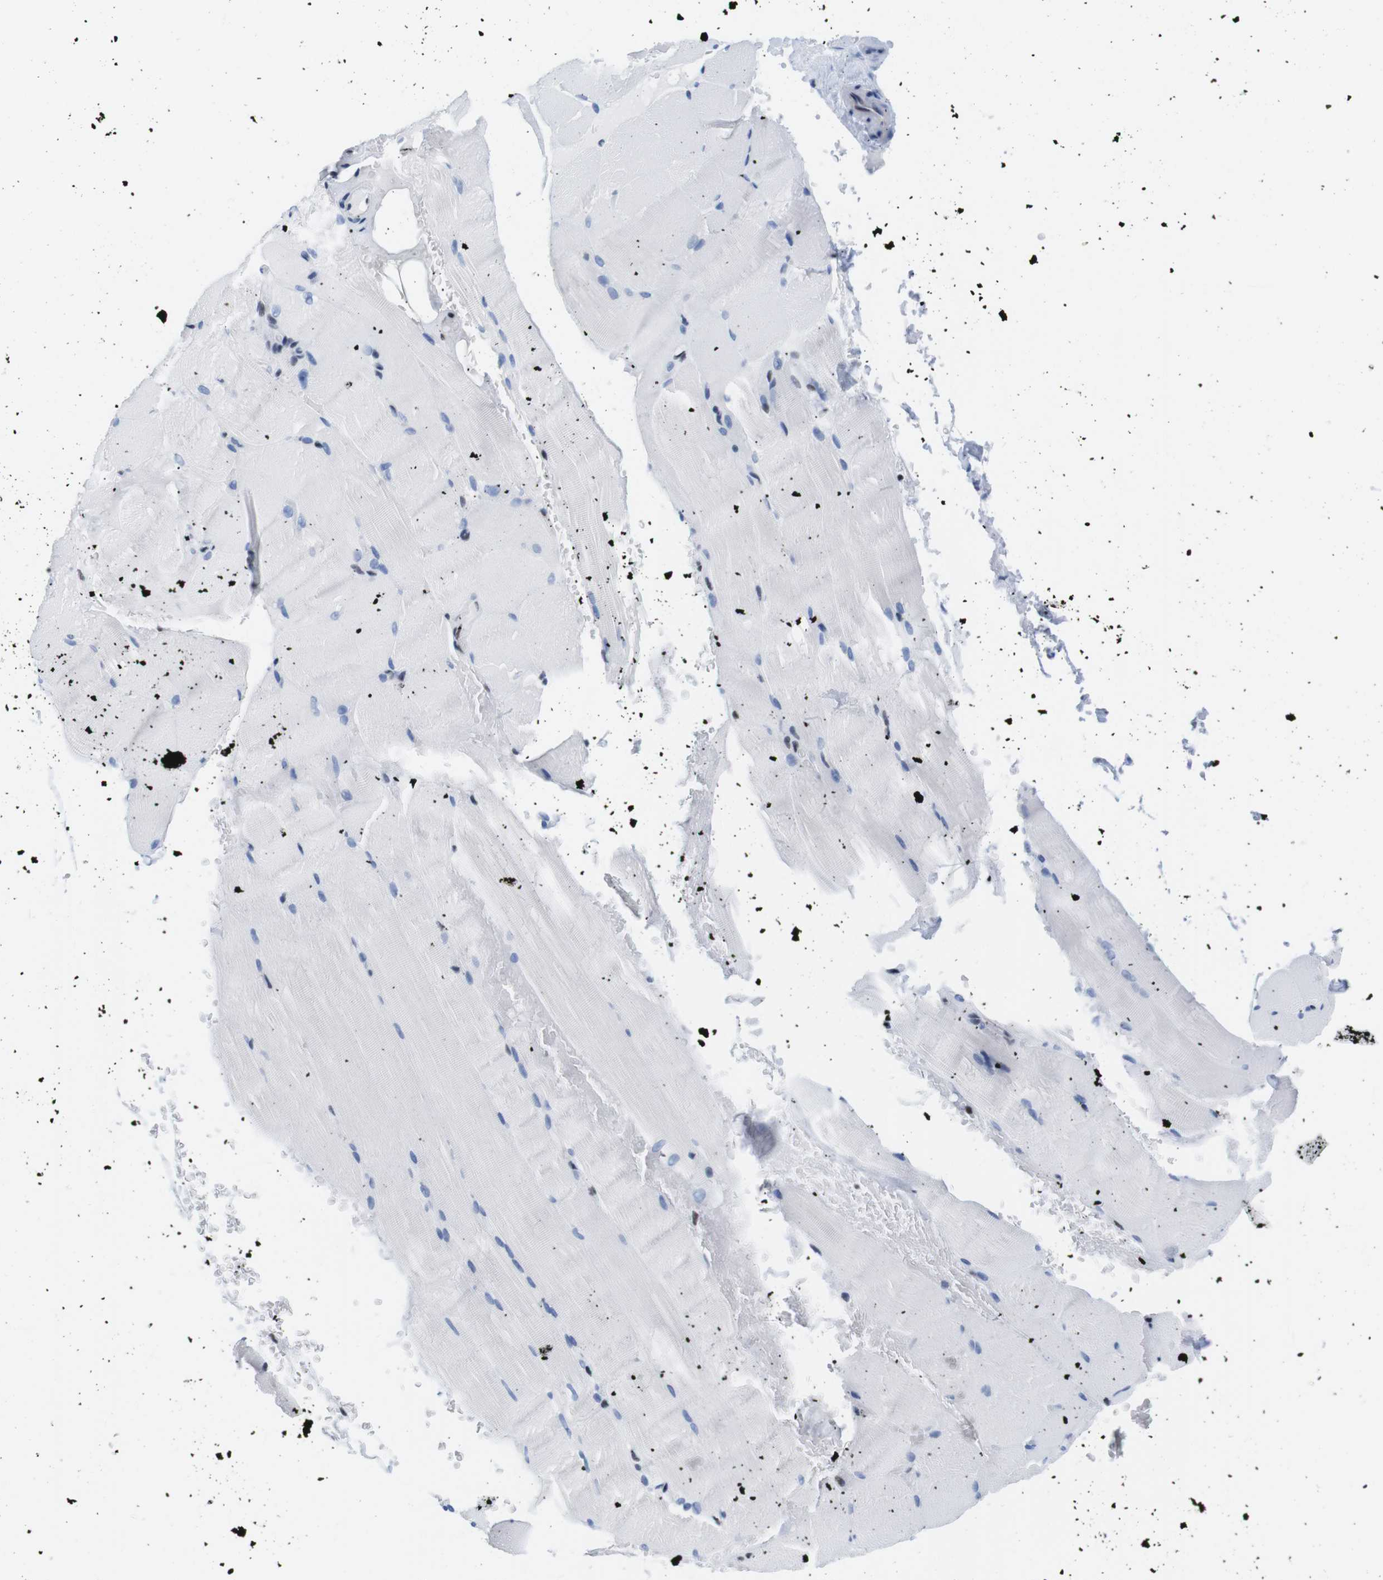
{"staining": {"intensity": "negative", "quantity": "none", "location": "none"}, "tissue": "skeletal muscle", "cell_type": "Myocytes", "image_type": "normal", "snomed": [{"axis": "morphology", "description": "Normal tissue, NOS"}, {"axis": "topography", "description": "Skeletal muscle"}, {"axis": "topography", "description": "Parathyroid gland"}], "caption": "Photomicrograph shows no protein expression in myocytes of benign skeletal muscle.", "gene": "IFI16", "patient": {"sex": "female", "age": 37}}